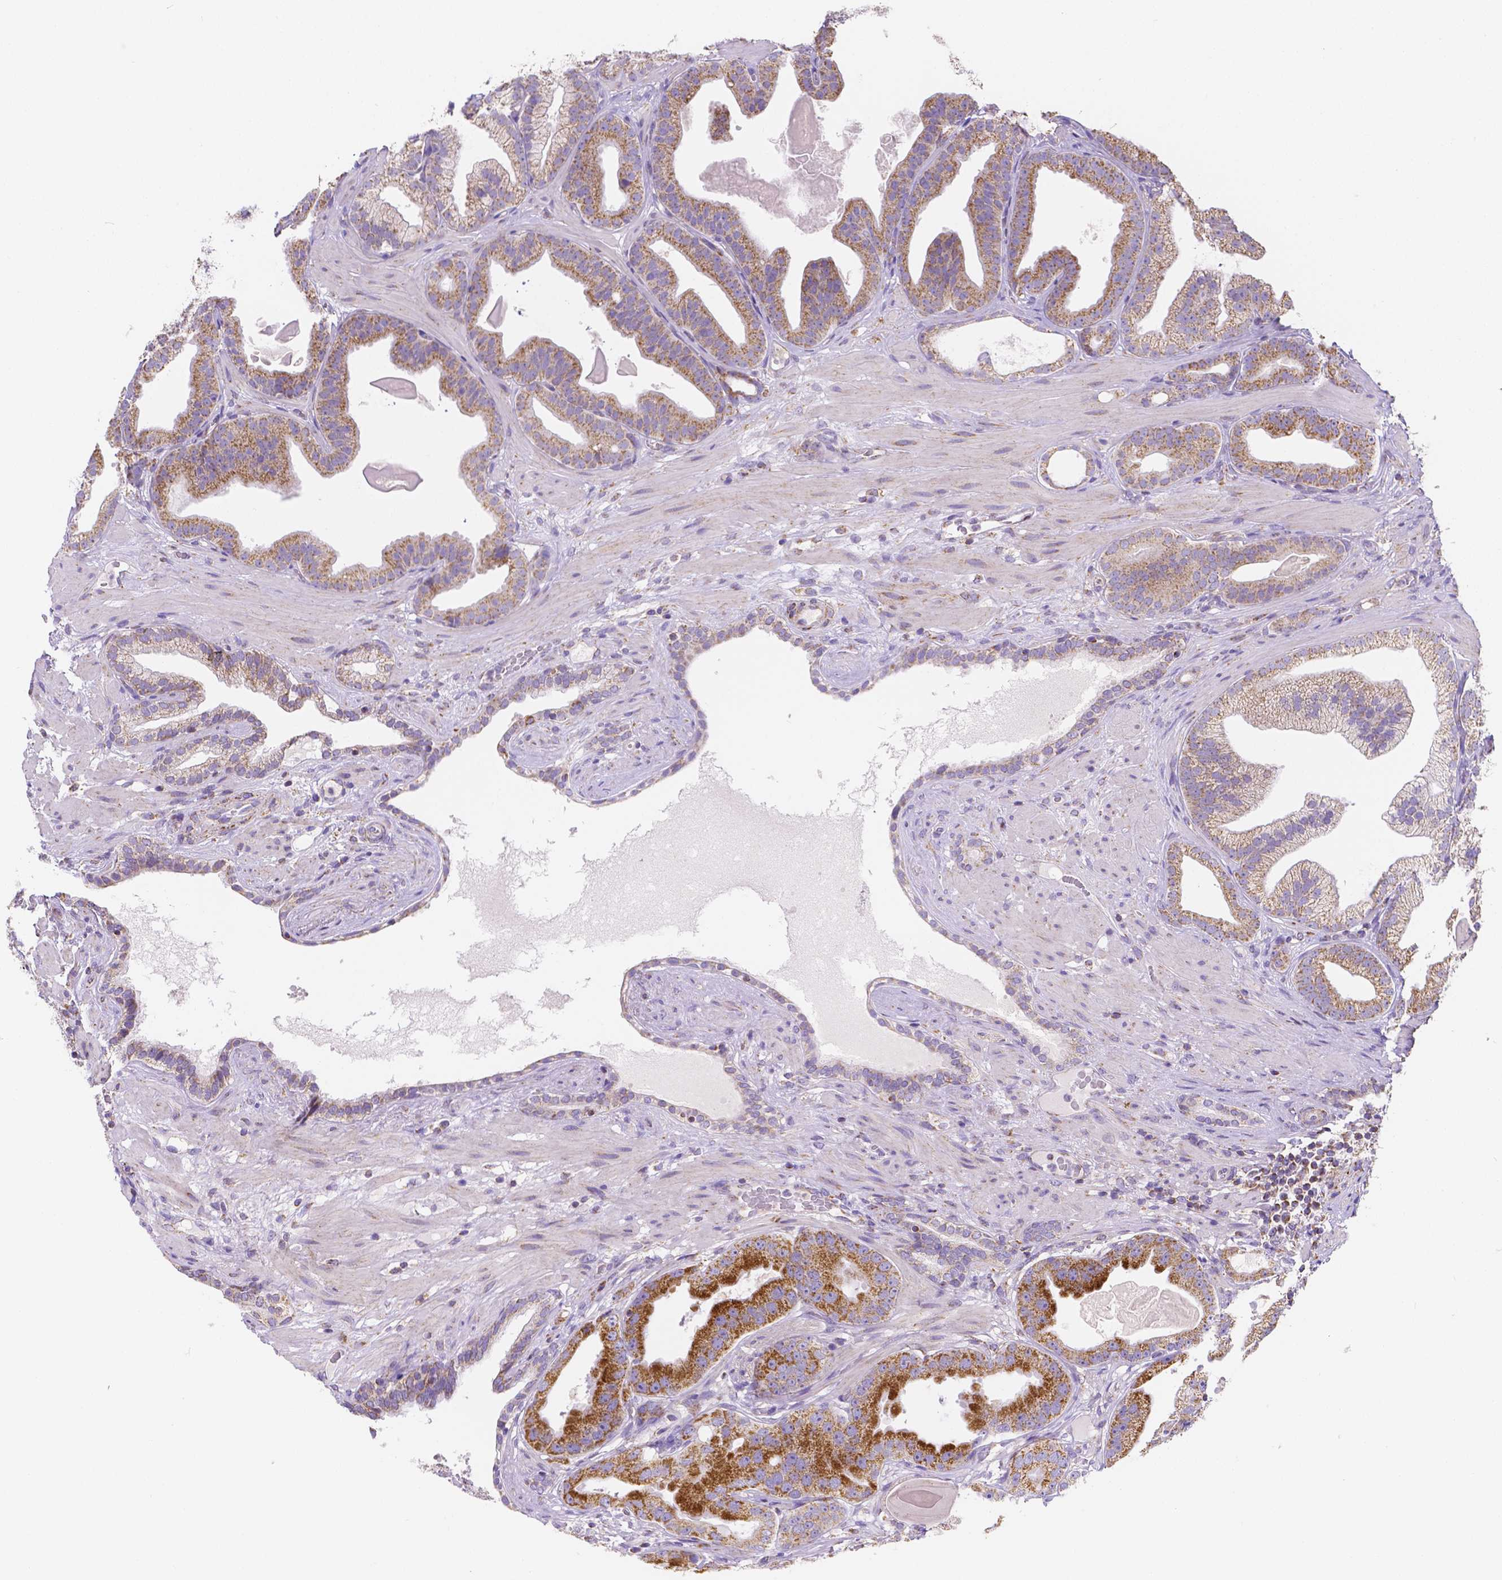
{"staining": {"intensity": "moderate", "quantity": ">75%", "location": "cytoplasmic/membranous"}, "tissue": "prostate cancer", "cell_type": "Tumor cells", "image_type": "cancer", "snomed": [{"axis": "morphology", "description": "Adenocarcinoma, Low grade"}, {"axis": "topography", "description": "Prostate"}], "caption": "Low-grade adenocarcinoma (prostate) stained with DAB immunohistochemistry shows medium levels of moderate cytoplasmic/membranous staining in about >75% of tumor cells.", "gene": "SGTB", "patient": {"sex": "male", "age": 57}}